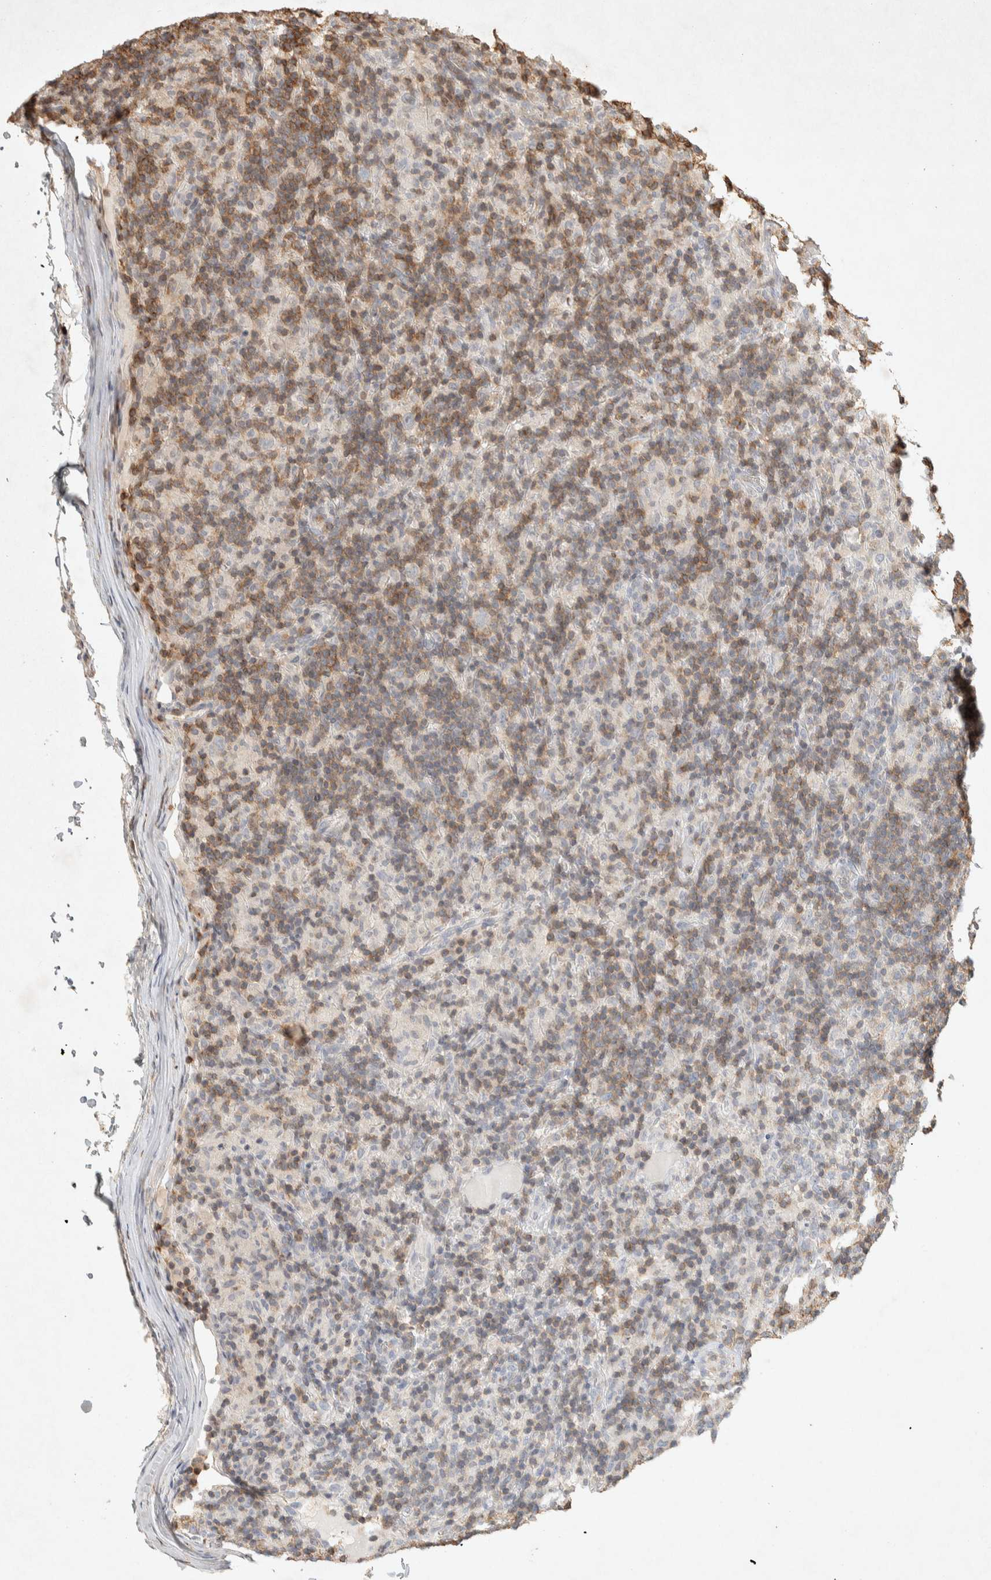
{"staining": {"intensity": "negative", "quantity": "none", "location": "none"}, "tissue": "lymphoma", "cell_type": "Tumor cells", "image_type": "cancer", "snomed": [{"axis": "morphology", "description": "Hodgkin's disease, NOS"}, {"axis": "topography", "description": "Lymph node"}], "caption": "Immunohistochemistry (IHC) of human lymphoma demonstrates no staining in tumor cells.", "gene": "RAC2", "patient": {"sex": "male", "age": 70}}